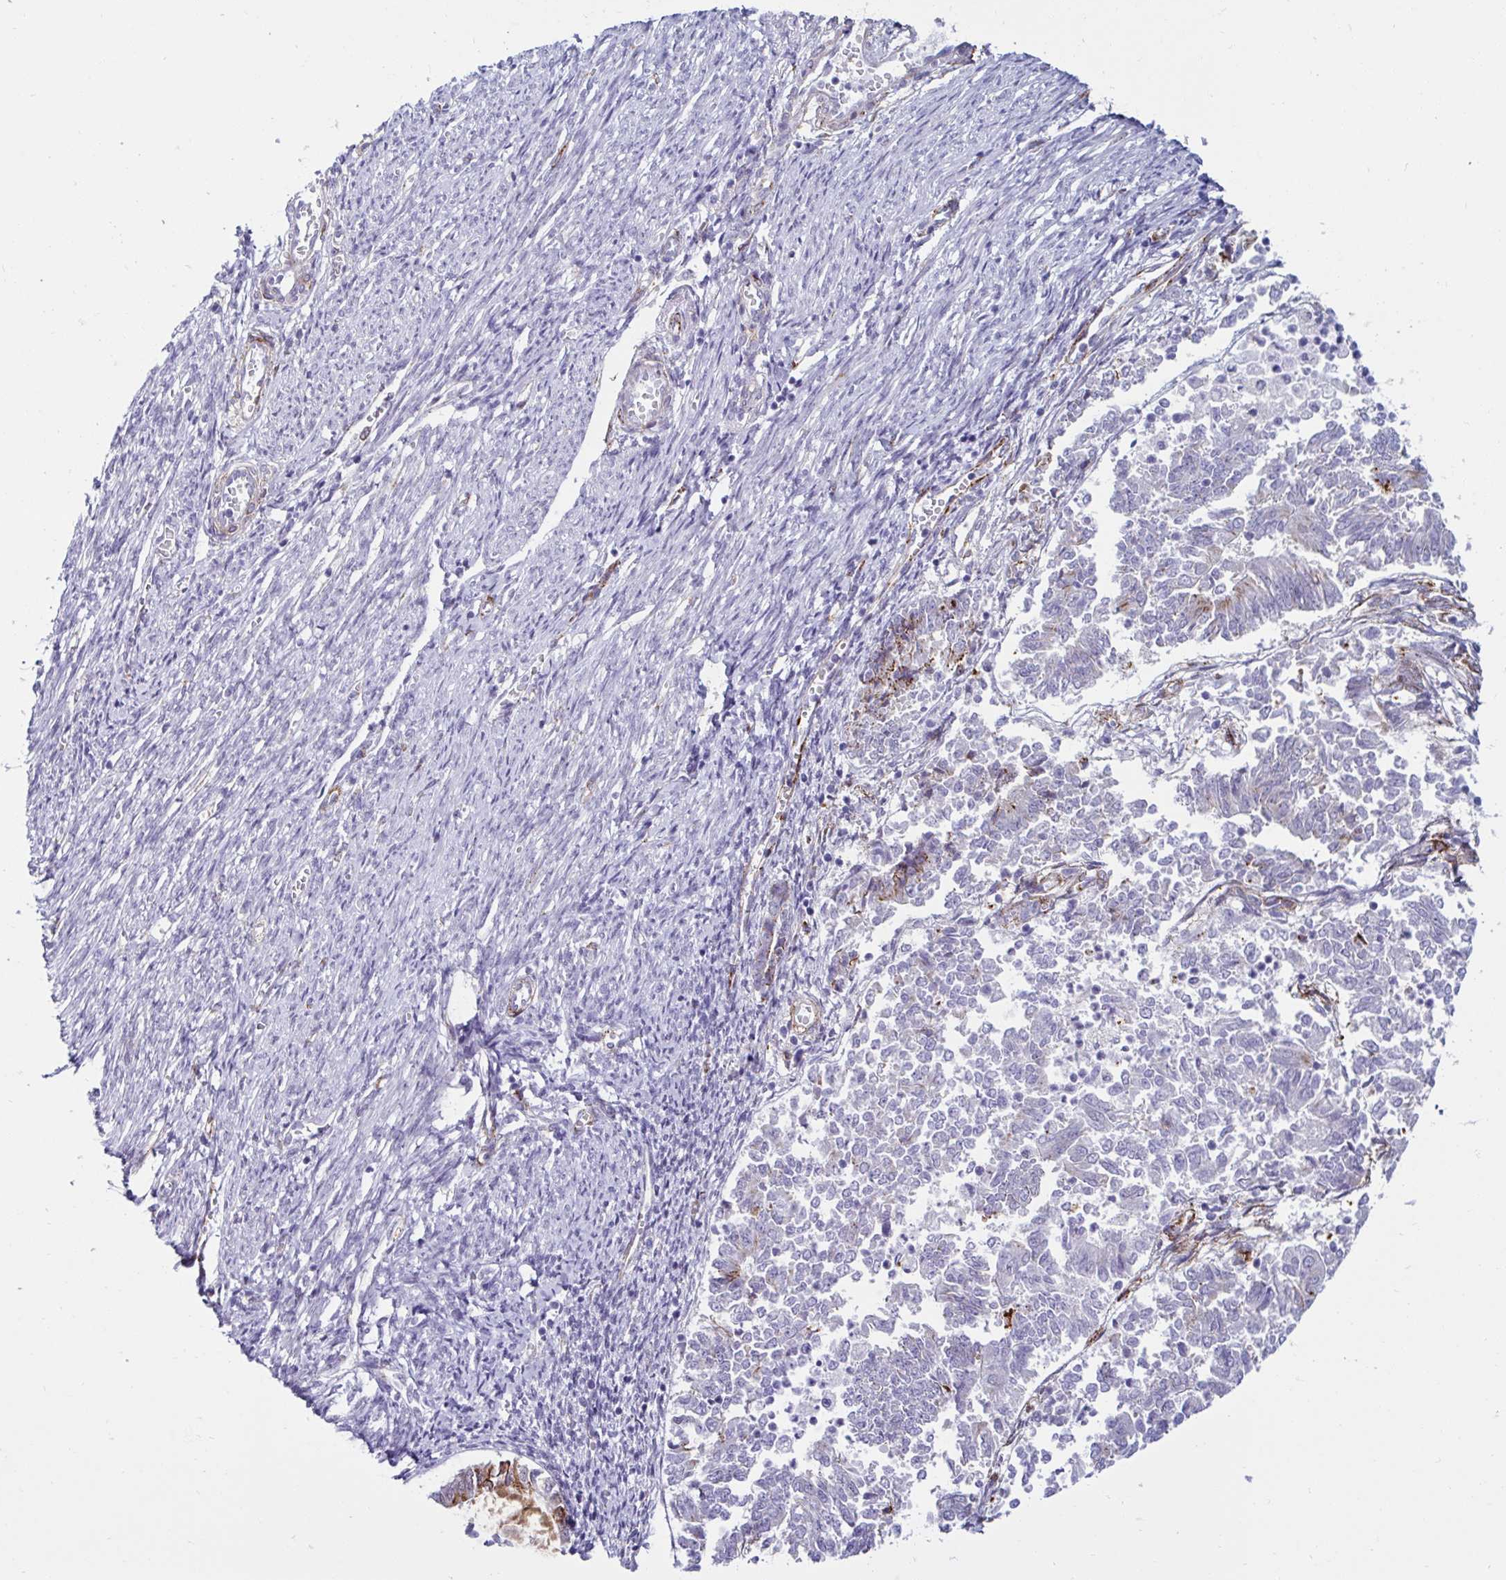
{"staining": {"intensity": "negative", "quantity": "none", "location": "none"}, "tissue": "endometrial cancer", "cell_type": "Tumor cells", "image_type": "cancer", "snomed": [{"axis": "morphology", "description": "Adenocarcinoma, NOS"}, {"axis": "topography", "description": "Endometrium"}], "caption": "Protein analysis of adenocarcinoma (endometrial) exhibits no significant positivity in tumor cells.", "gene": "ANKRD62", "patient": {"sex": "female", "age": 65}}